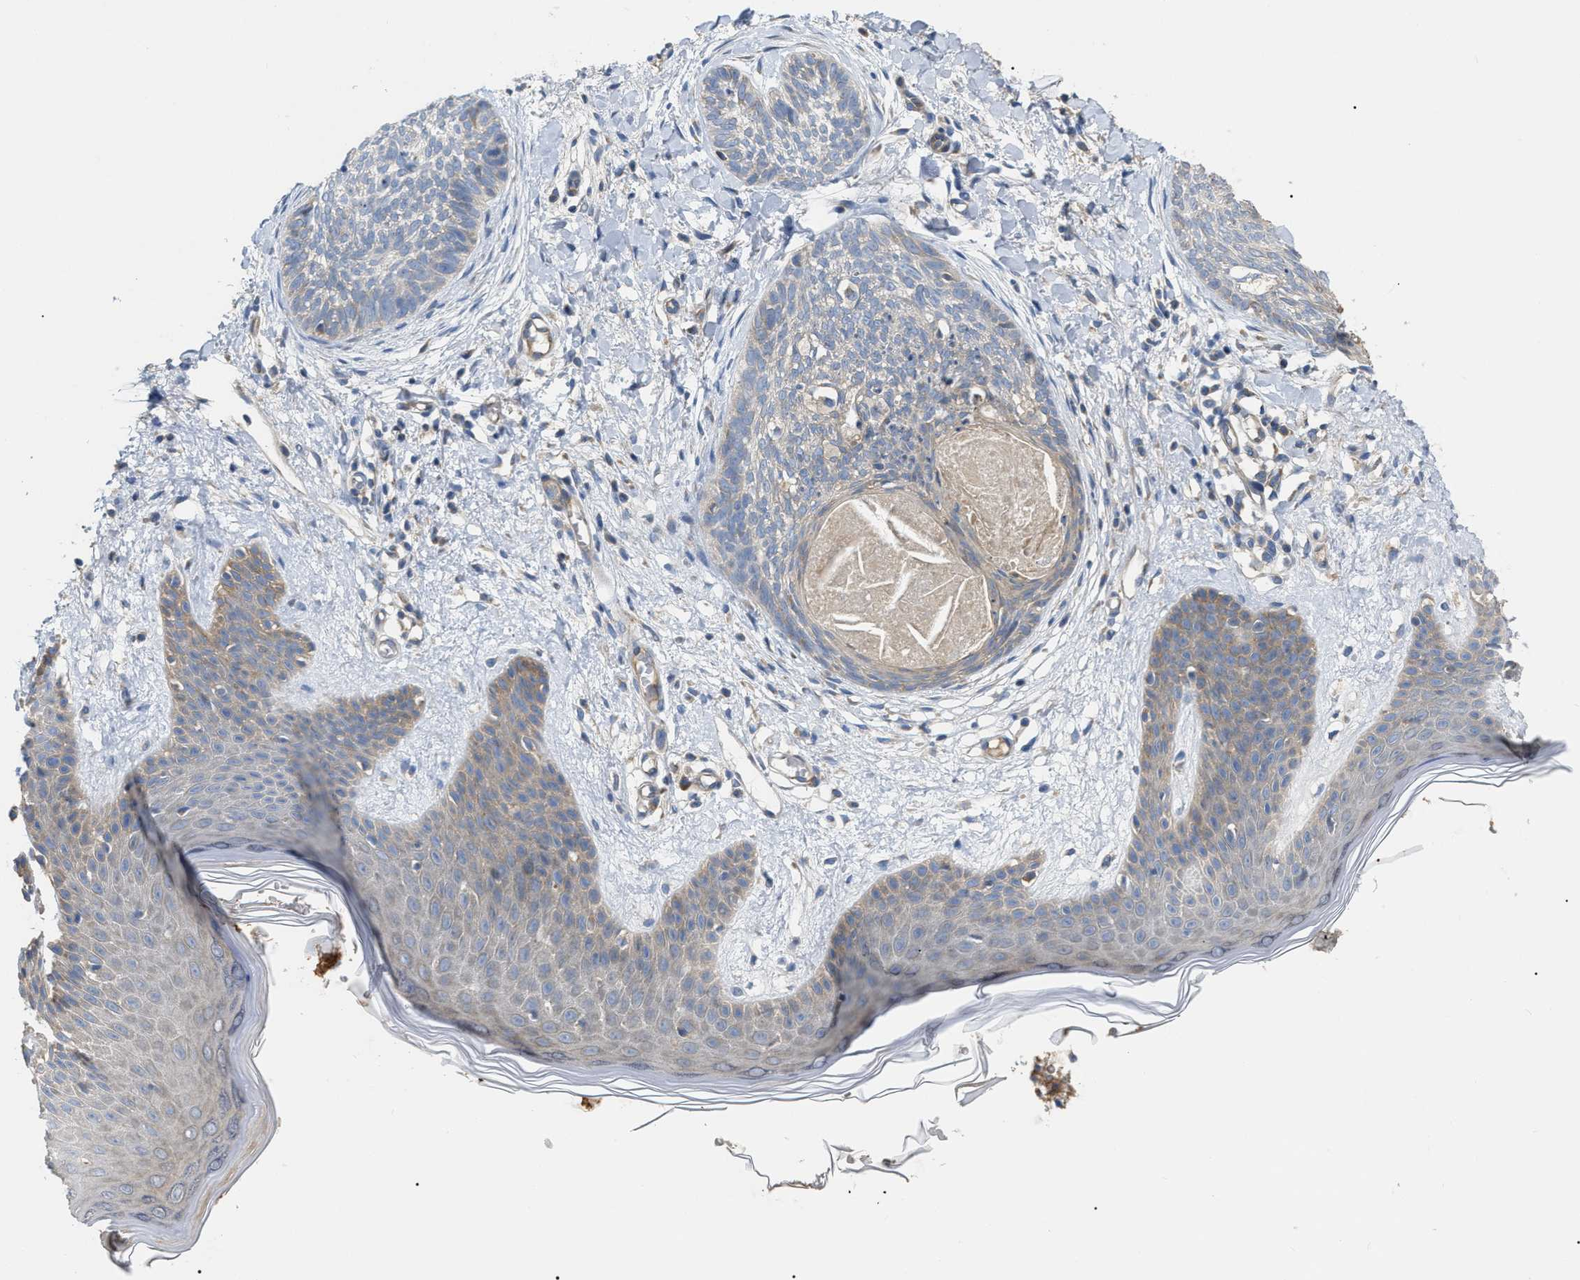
{"staining": {"intensity": "negative", "quantity": "none", "location": "none"}, "tissue": "skin cancer", "cell_type": "Tumor cells", "image_type": "cancer", "snomed": [{"axis": "morphology", "description": "Basal cell carcinoma"}, {"axis": "topography", "description": "Skin"}], "caption": "The IHC histopathology image has no significant staining in tumor cells of basal cell carcinoma (skin) tissue.", "gene": "DHX58", "patient": {"sex": "female", "age": 59}}